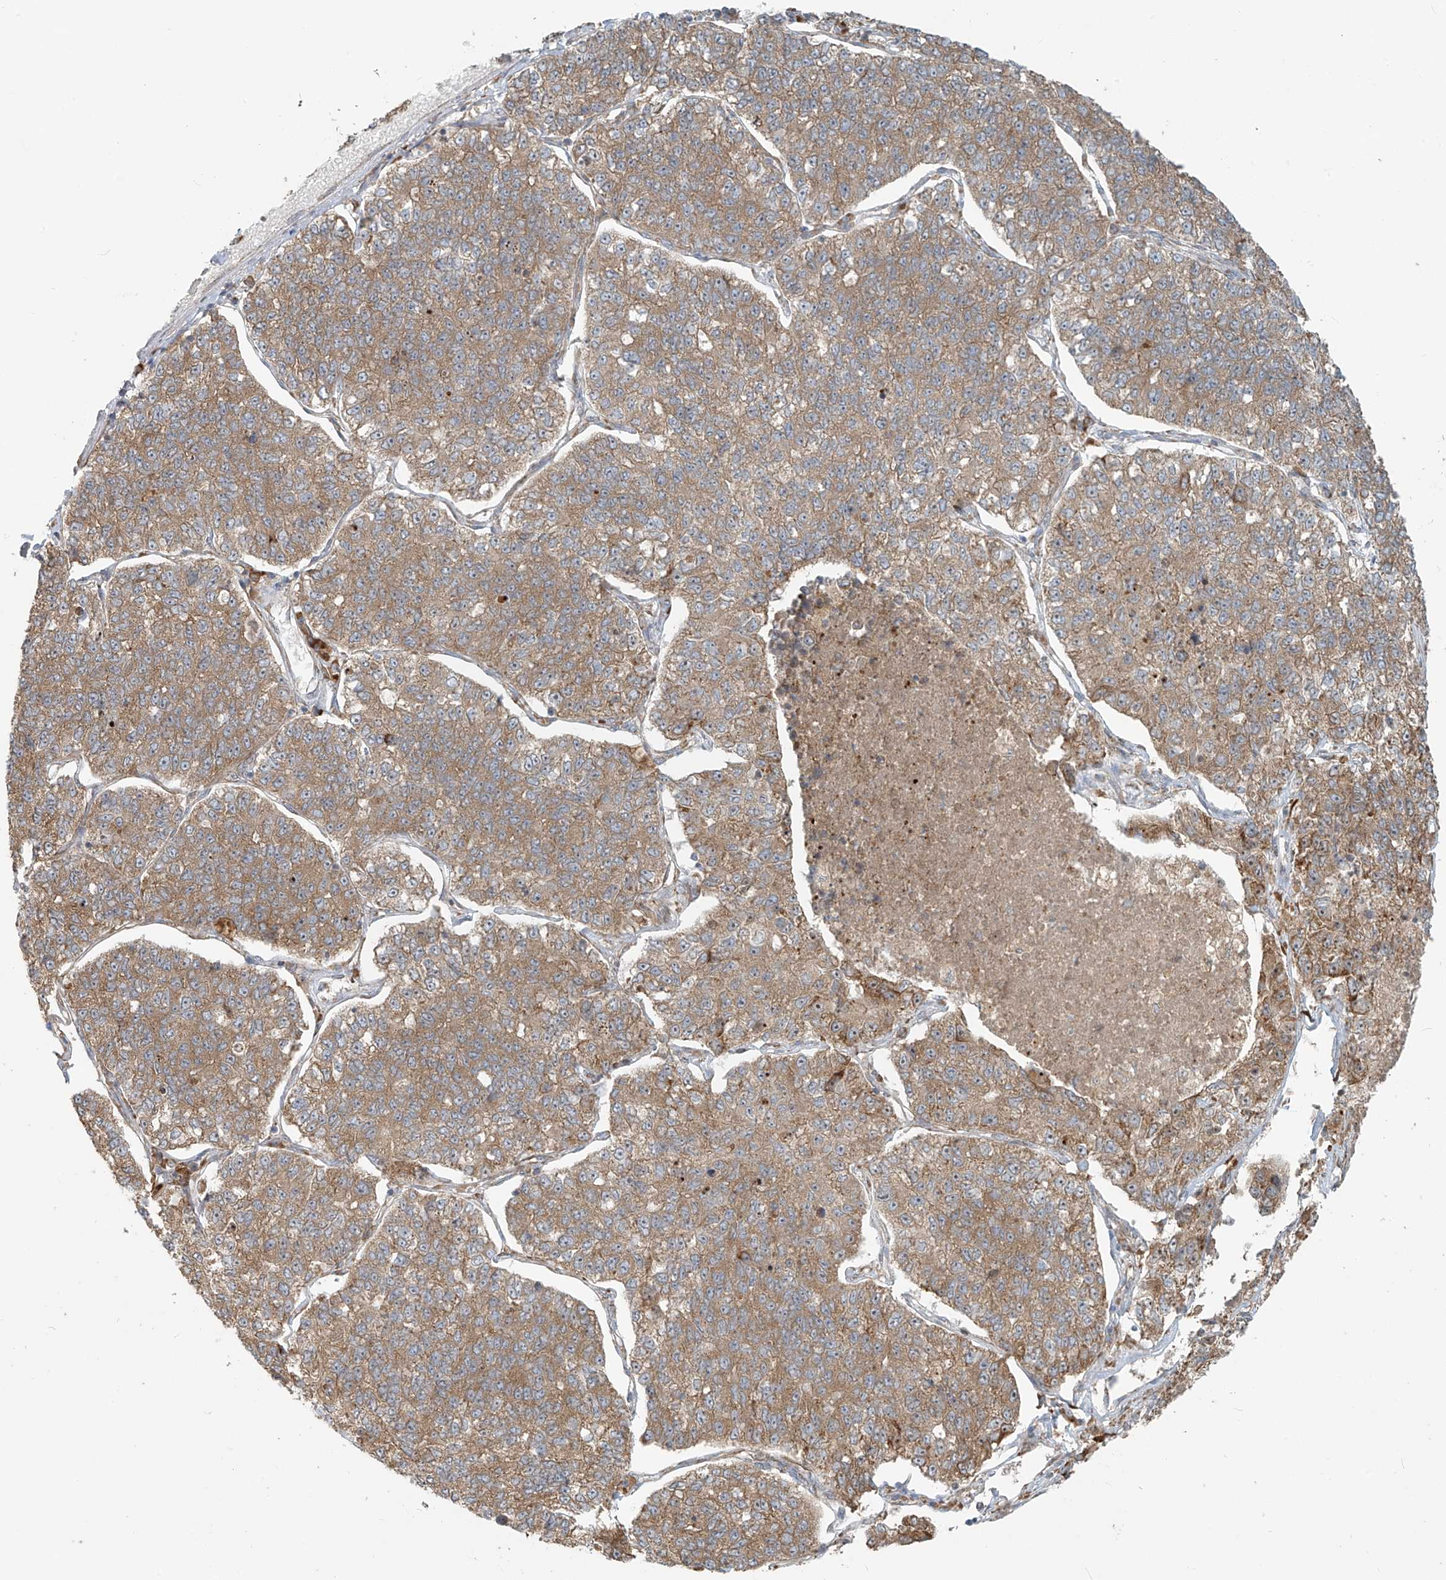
{"staining": {"intensity": "moderate", "quantity": ">75%", "location": "cytoplasmic/membranous"}, "tissue": "lung cancer", "cell_type": "Tumor cells", "image_type": "cancer", "snomed": [{"axis": "morphology", "description": "Adenocarcinoma, NOS"}, {"axis": "topography", "description": "Lung"}], "caption": "Tumor cells demonstrate moderate cytoplasmic/membranous expression in approximately >75% of cells in adenocarcinoma (lung). The staining is performed using DAB (3,3'-diaminobenzidine) brown chromogen to label protein expression. The nuclei are counter-stained blue using hematoxylin.", "gene": "KATNIP", "patient": {"sex": "male", "age": 49}}